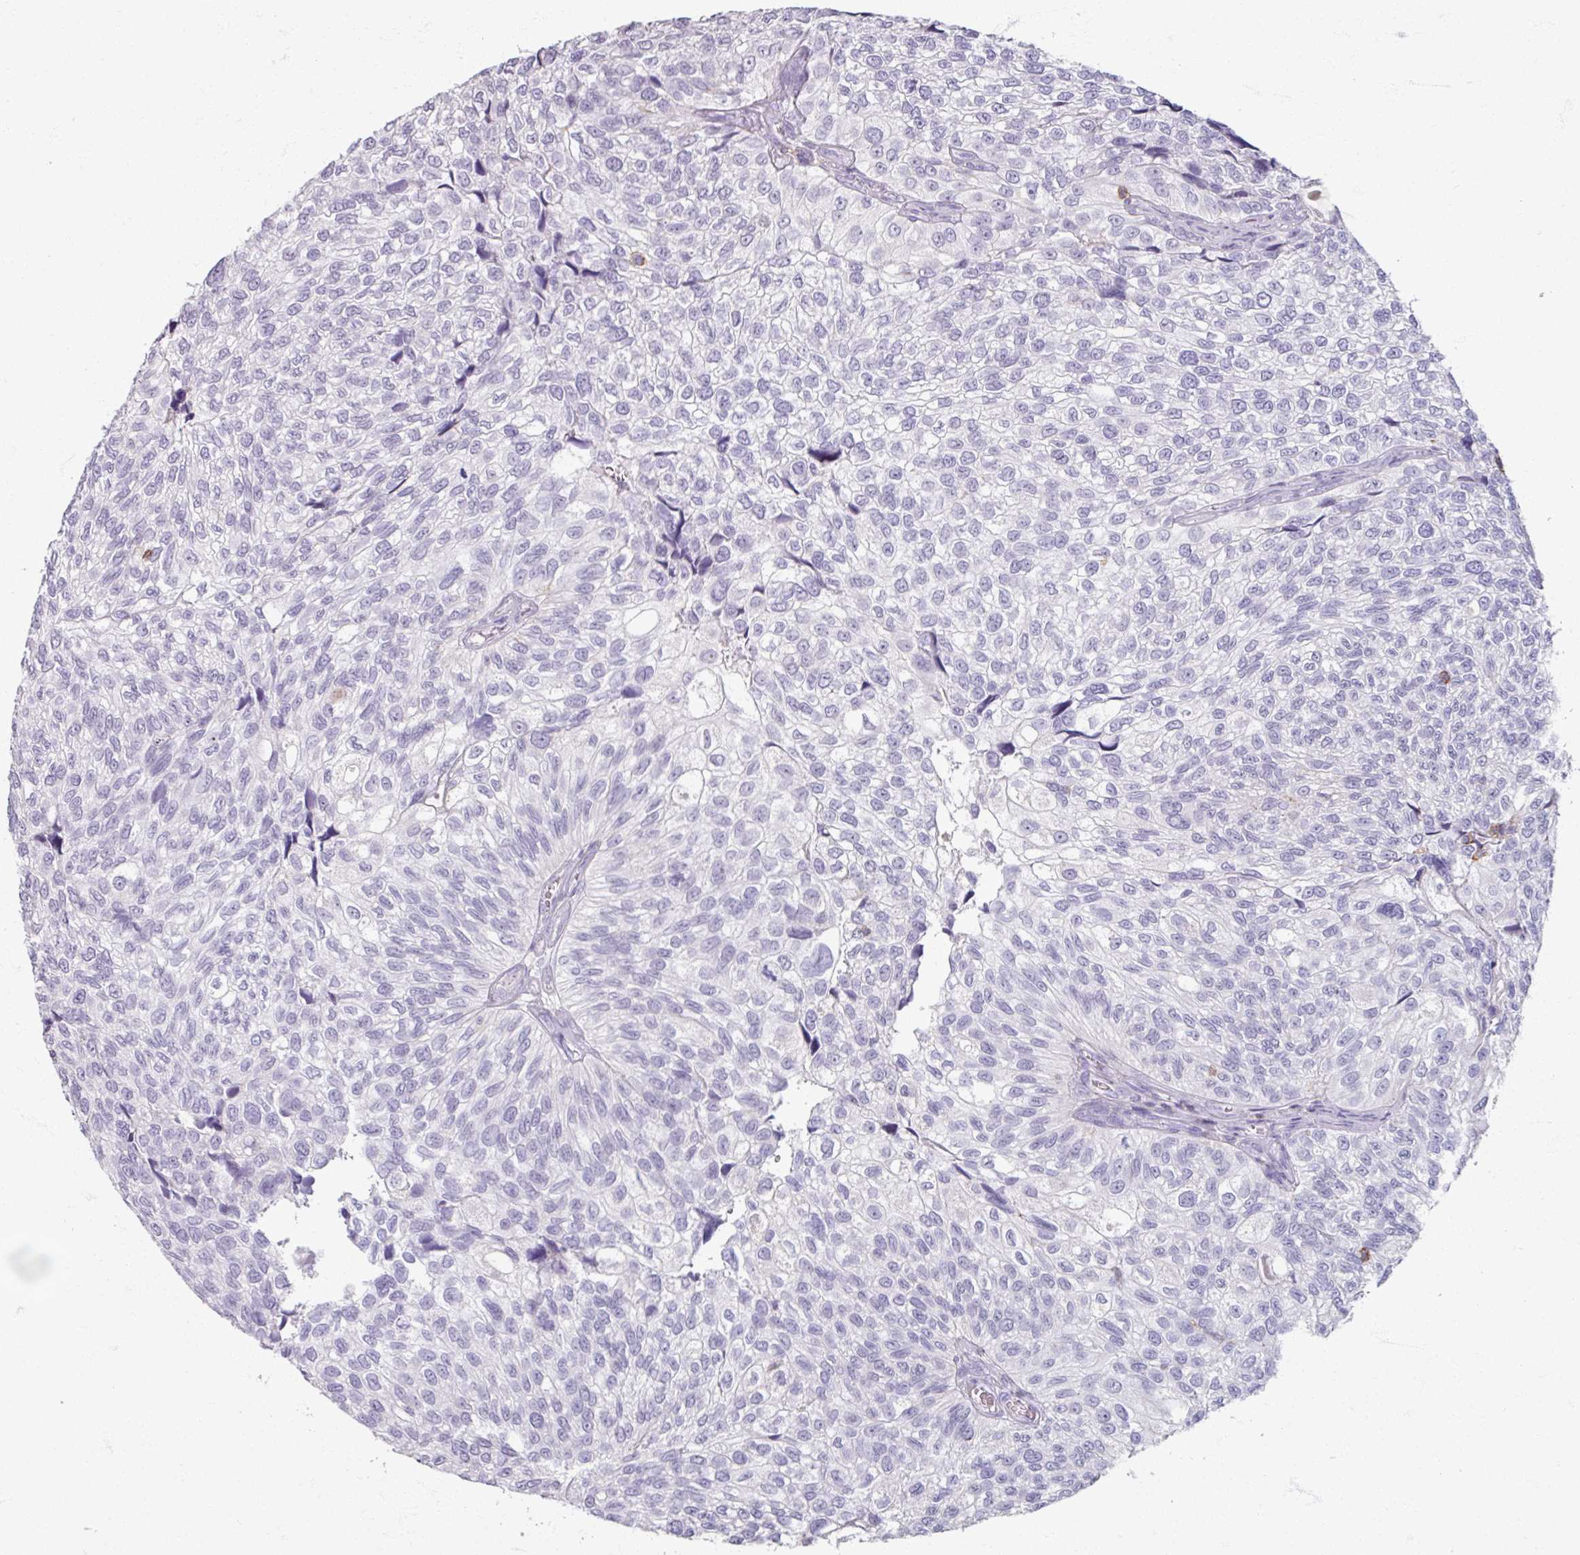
{"staining": {"intensity": "negative", "quantity": "none", "location": "none"}, "tissue": "urothelial cancer", "cell_type": "Tumor cells", "image_type": "cancer", "snomed": [{"axis": "morphology", "description": "Urothelial carcinoma, NOS"}, {"axis": "topography", "description": "Urinary bladder"}], "caption": "This is a photomicrograph of IHC staining of transitional cell carcinoma, which shows no positivity in tumor cells.", "gene": "PTPRC", "patient": {"sex": "male", "age": 87}}